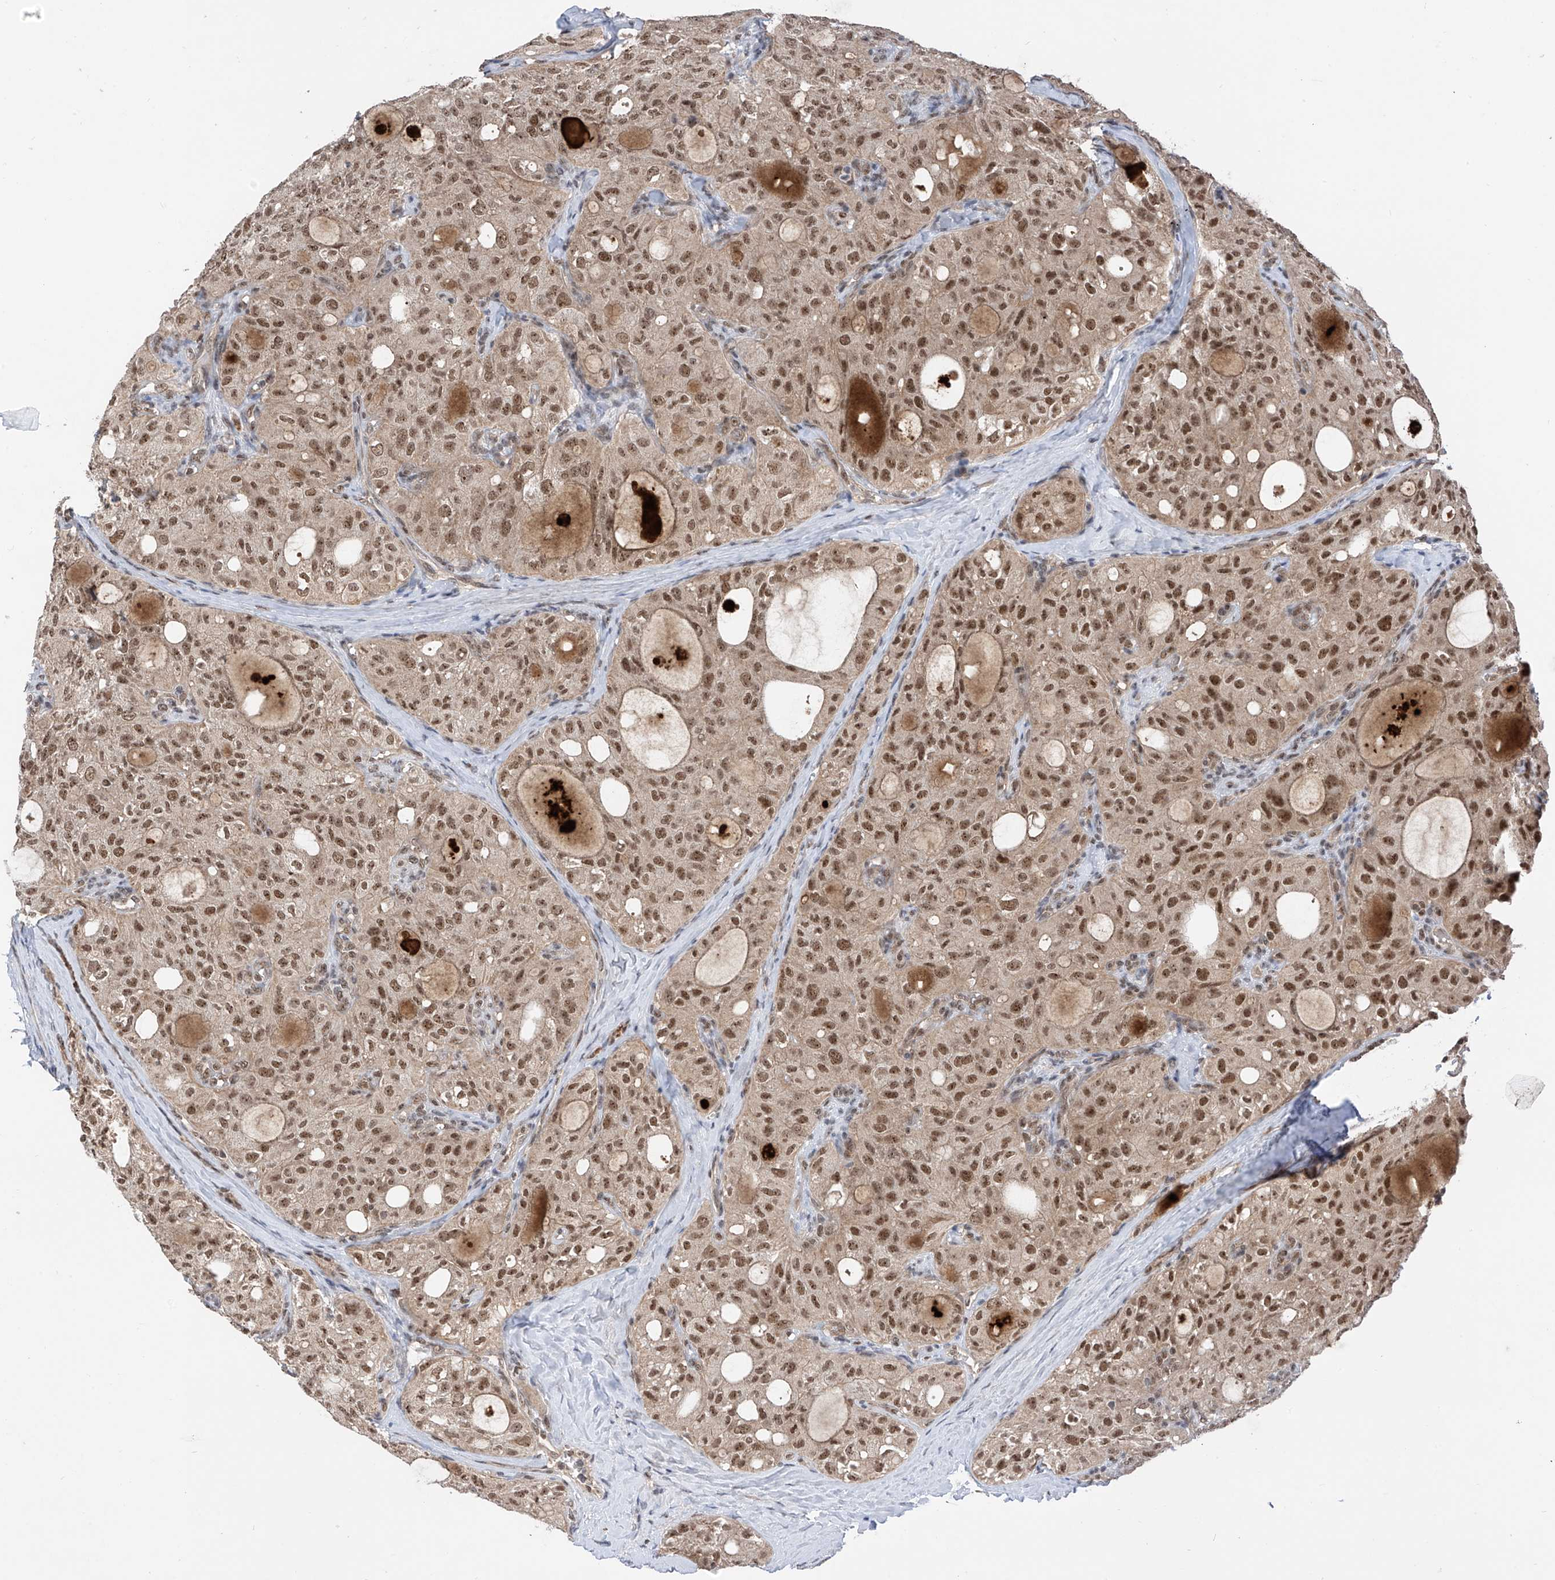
{"staining": {"intensity": "moderate", "quantity": ">75%", "location": "nuclear"}, "tissue": "thyroid cancer", "cell_type": "Tumor cells", "image_type": "cancer", "snomed": [{"axis": "morphology", "description": "Follicular adenoma carcinoma, NOS"}, {"axis": "topography", "description": "Thyroid gland"}], "caption": "Human thyroid follicular adenoma carcinoma stained with a protein marker reveals moderate staining in tumor cells.", "gene": "RPAIN", "patient": {"sex": "male", "age": 75}}